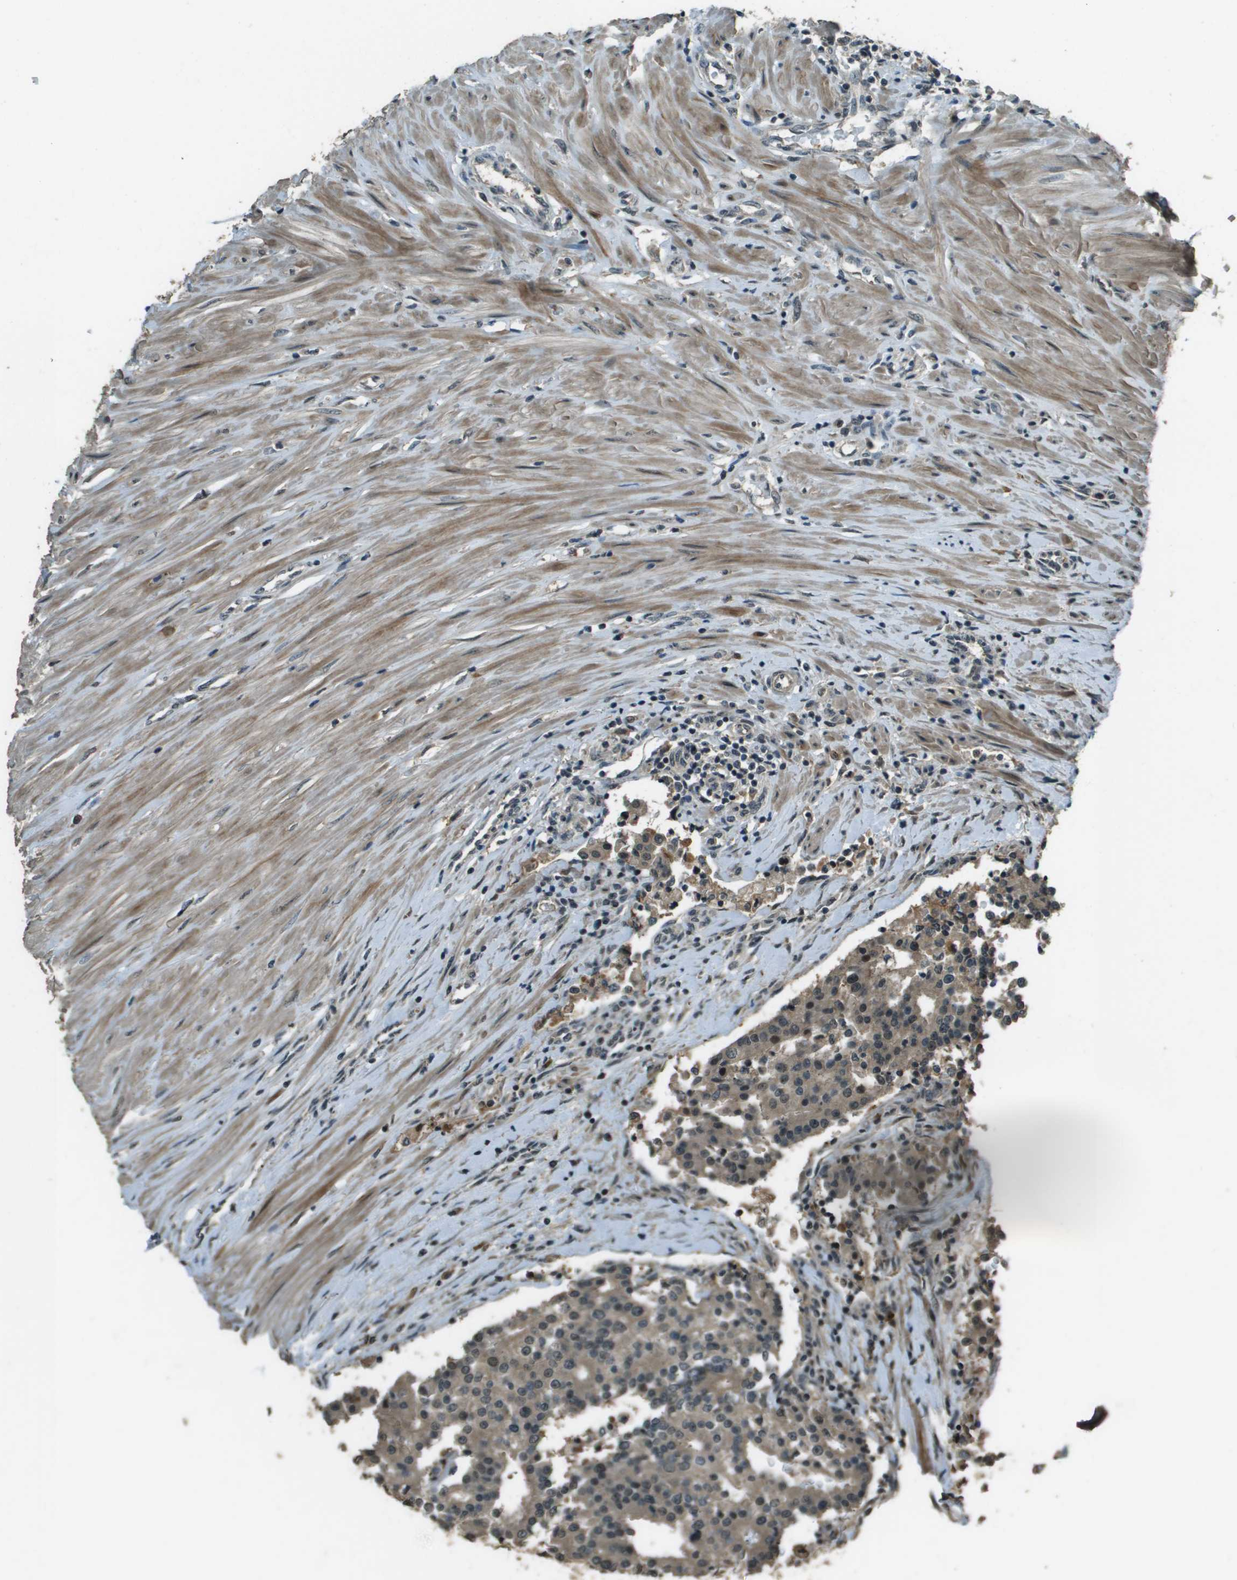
{"staining": {"intensity": "weak", "quantity": ">75%", "location": "cytoplasmic/membranous"}, "tissue": "seminal vesicle", "cell_type": "Glandular cells", "image_type": "normal", "snomed": [{"axis": "morphology", "description": "Normal tissue, NOS"}, {"axis": "morphology", "description": "Adenocarcinoma, High grade"}, {"axis": "topography", "description": "Prostate"}, {"axis": "topography", "description": "Seminal veicle"}], "caption": "A low amount of weak cytoplasmic/membranous staining is present in about >75% of glandular cells in unremarkable seminal vesicle.", "gene": "SDC3", "patient": {"sex": "male", "age": 55}}